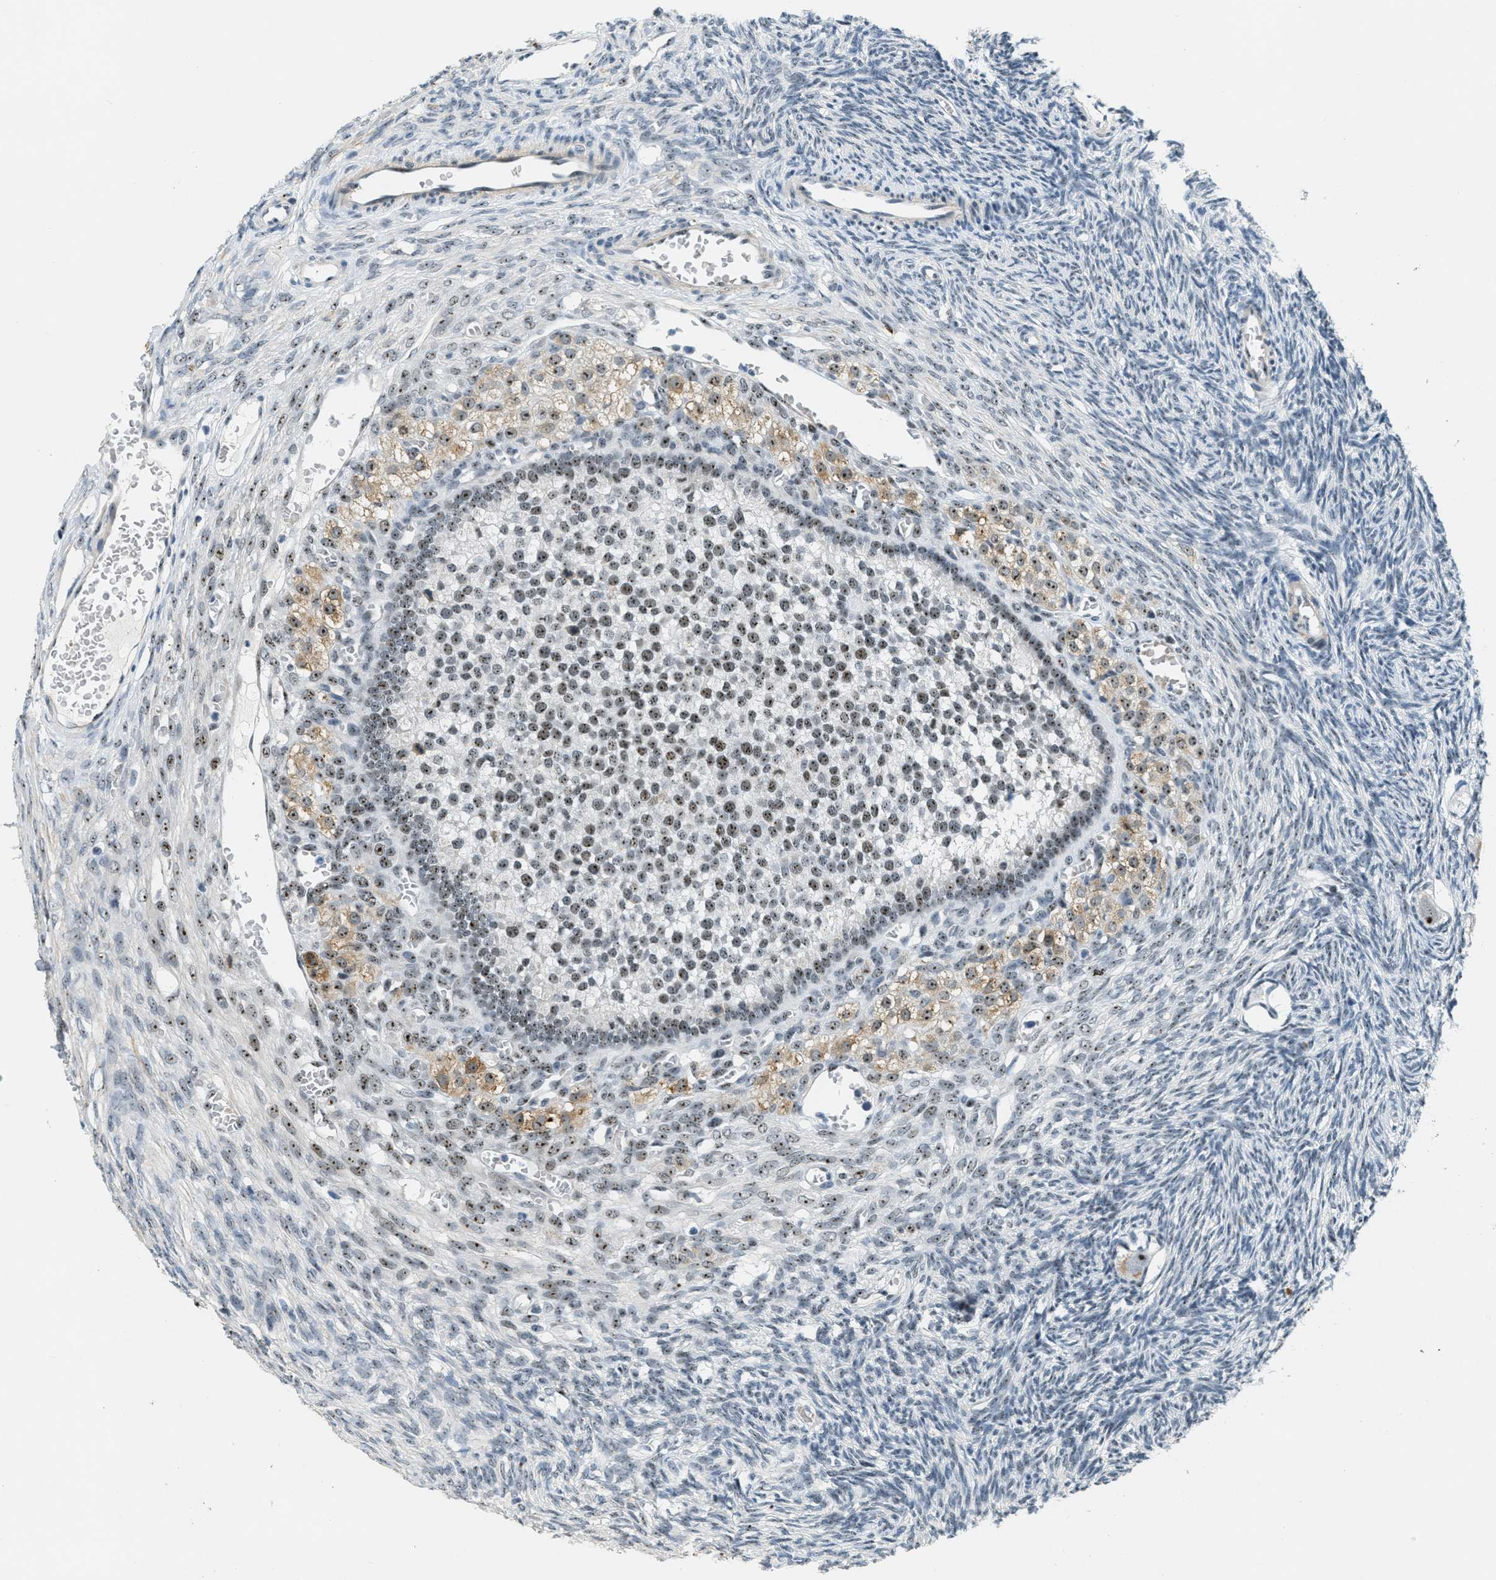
{"staining": {"intensity": "moderate", "quantity": ">75%", "location": "nuclear"}, "tissue": "ovary", "cell_type": "Follicle cells", "image_type": "normal", "snomed": [{"axis": "morphology", "description": "Normal tissue, NOS"}, {"axis": "topography", "description": "Ovary"}], "caption": "The image shows a brown stain indicating the presence of a protein in the nuclear of follicle cells in ovary.", "gene": "DDX47", "patient": {"sex": "female", "age": 27}}